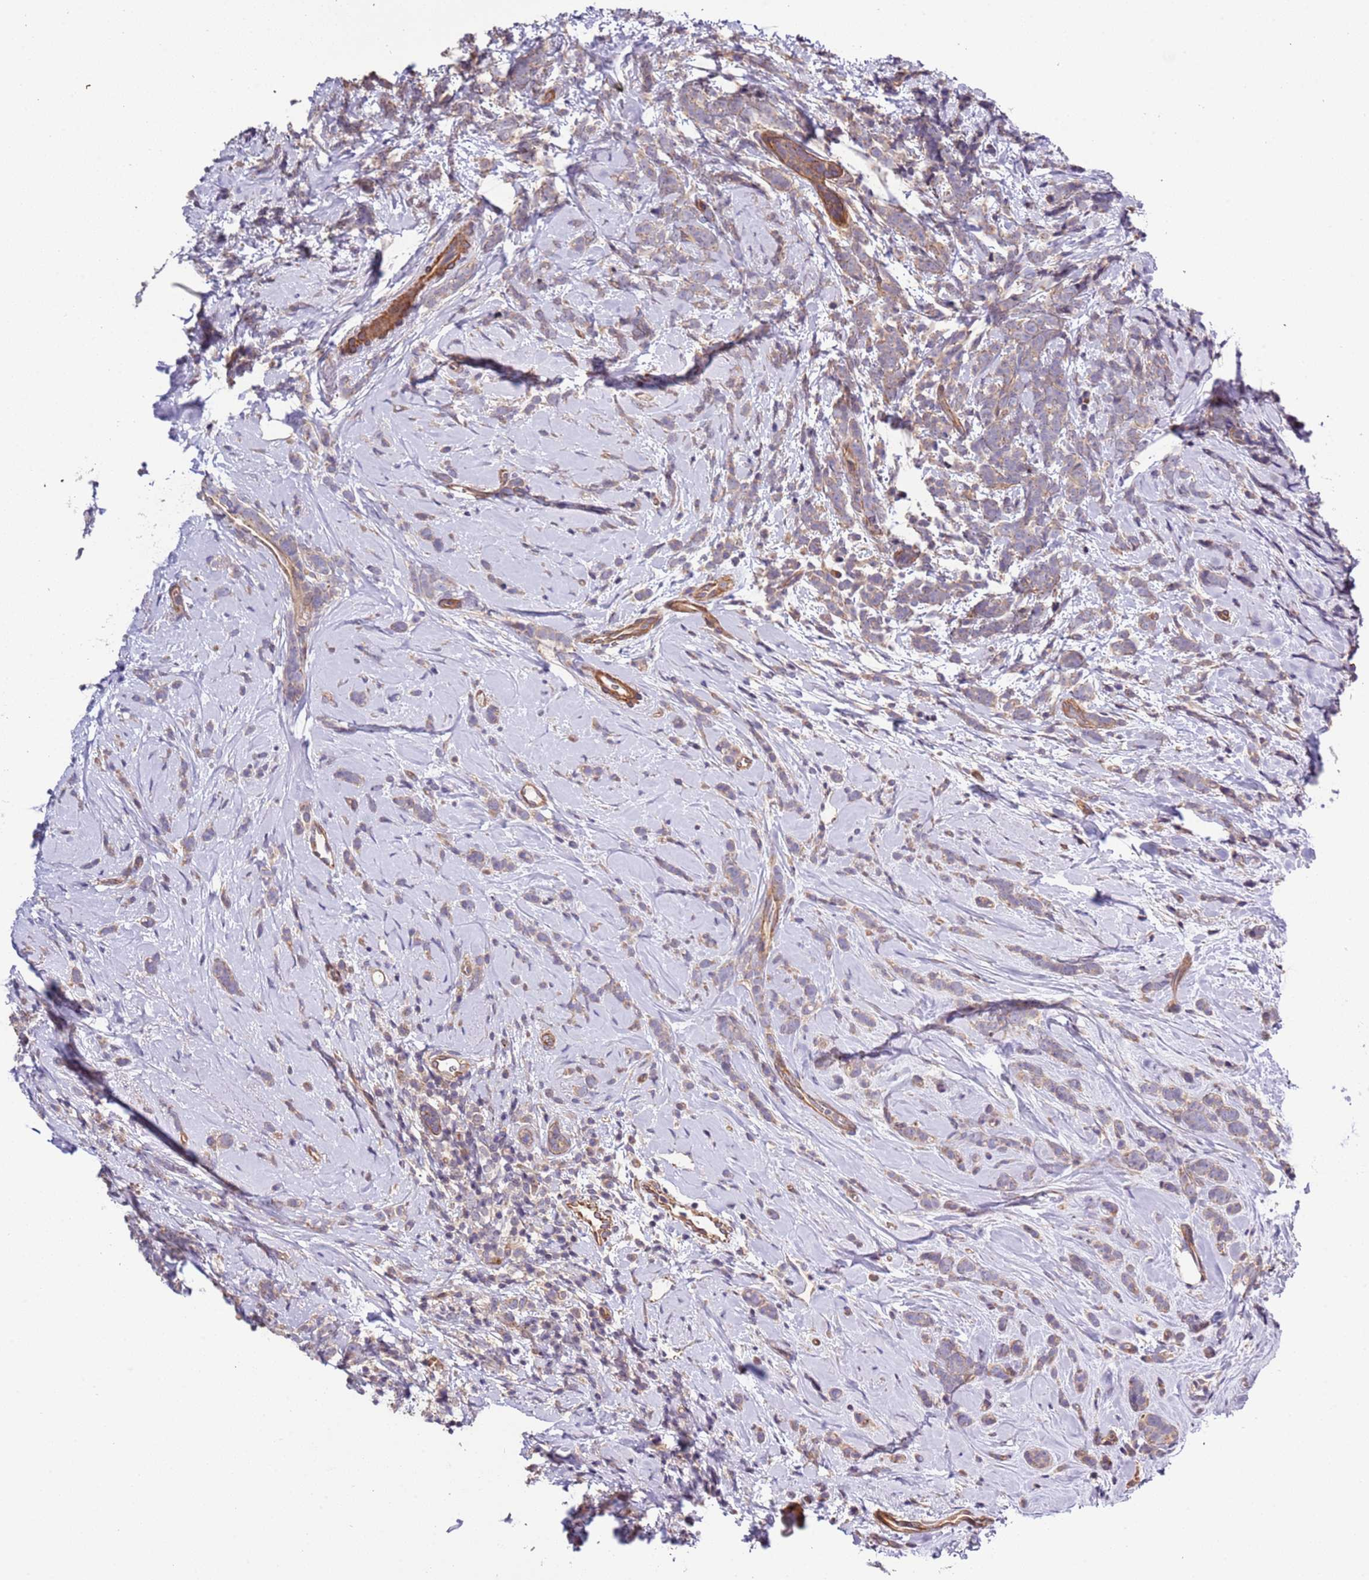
{"staining": {"intensity": "weak", "quantity": "25%-75%", "location": "cytoplasmic/membranous"}, "tissue": "breast cancer", "cell_type": "Tumor cells", "image_type": "cancer", "snomed": [{"axis": "morphology", "description": "Lobular carcinoma"}, {"axis": "topography", "description": "Breast"}], "caption": "Lobular carcinoma (breast) stained for a protein shows weak cytoplasmic/membranous positivity in tumor cells.", "gene": "LAMB4", "patient": {"sex": "female", "age": 58}}